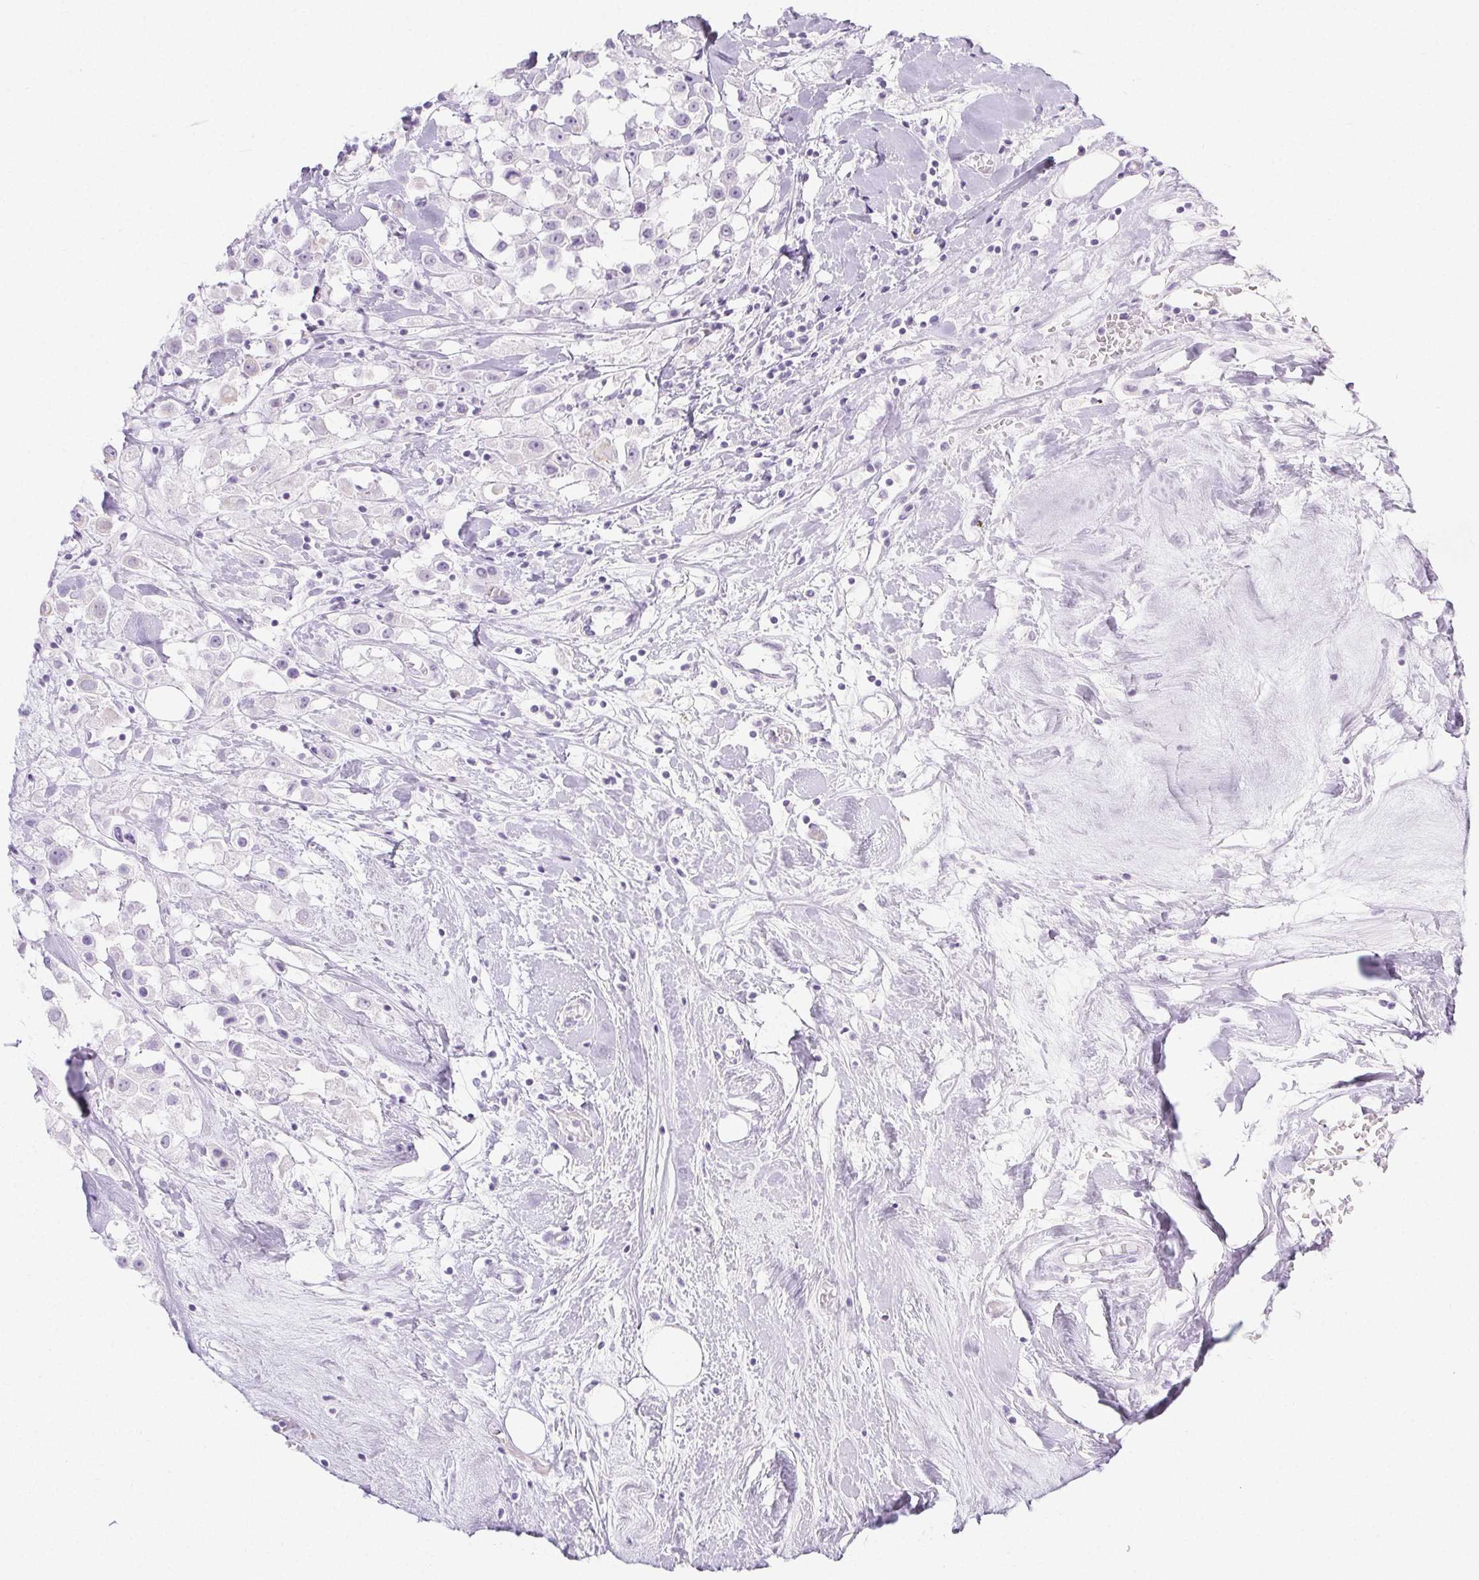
{"staining": {"intensity": "negative", "quantity": "none", "location": "none"}, "tissue": "breast cancer", "cell_type": "Tumor cells", "image_type": "cancer", "snomed": [{"axis": "morphology", "description": "Duct carcinoma"}, {"axis": "topography", "description": "Breast"}], "caption": "There is no significant positivity in tumor cells of breast infiltrating ductal carcinoma.", "gene": "PI3", "patient": {"sex": "female", "age": 61}}